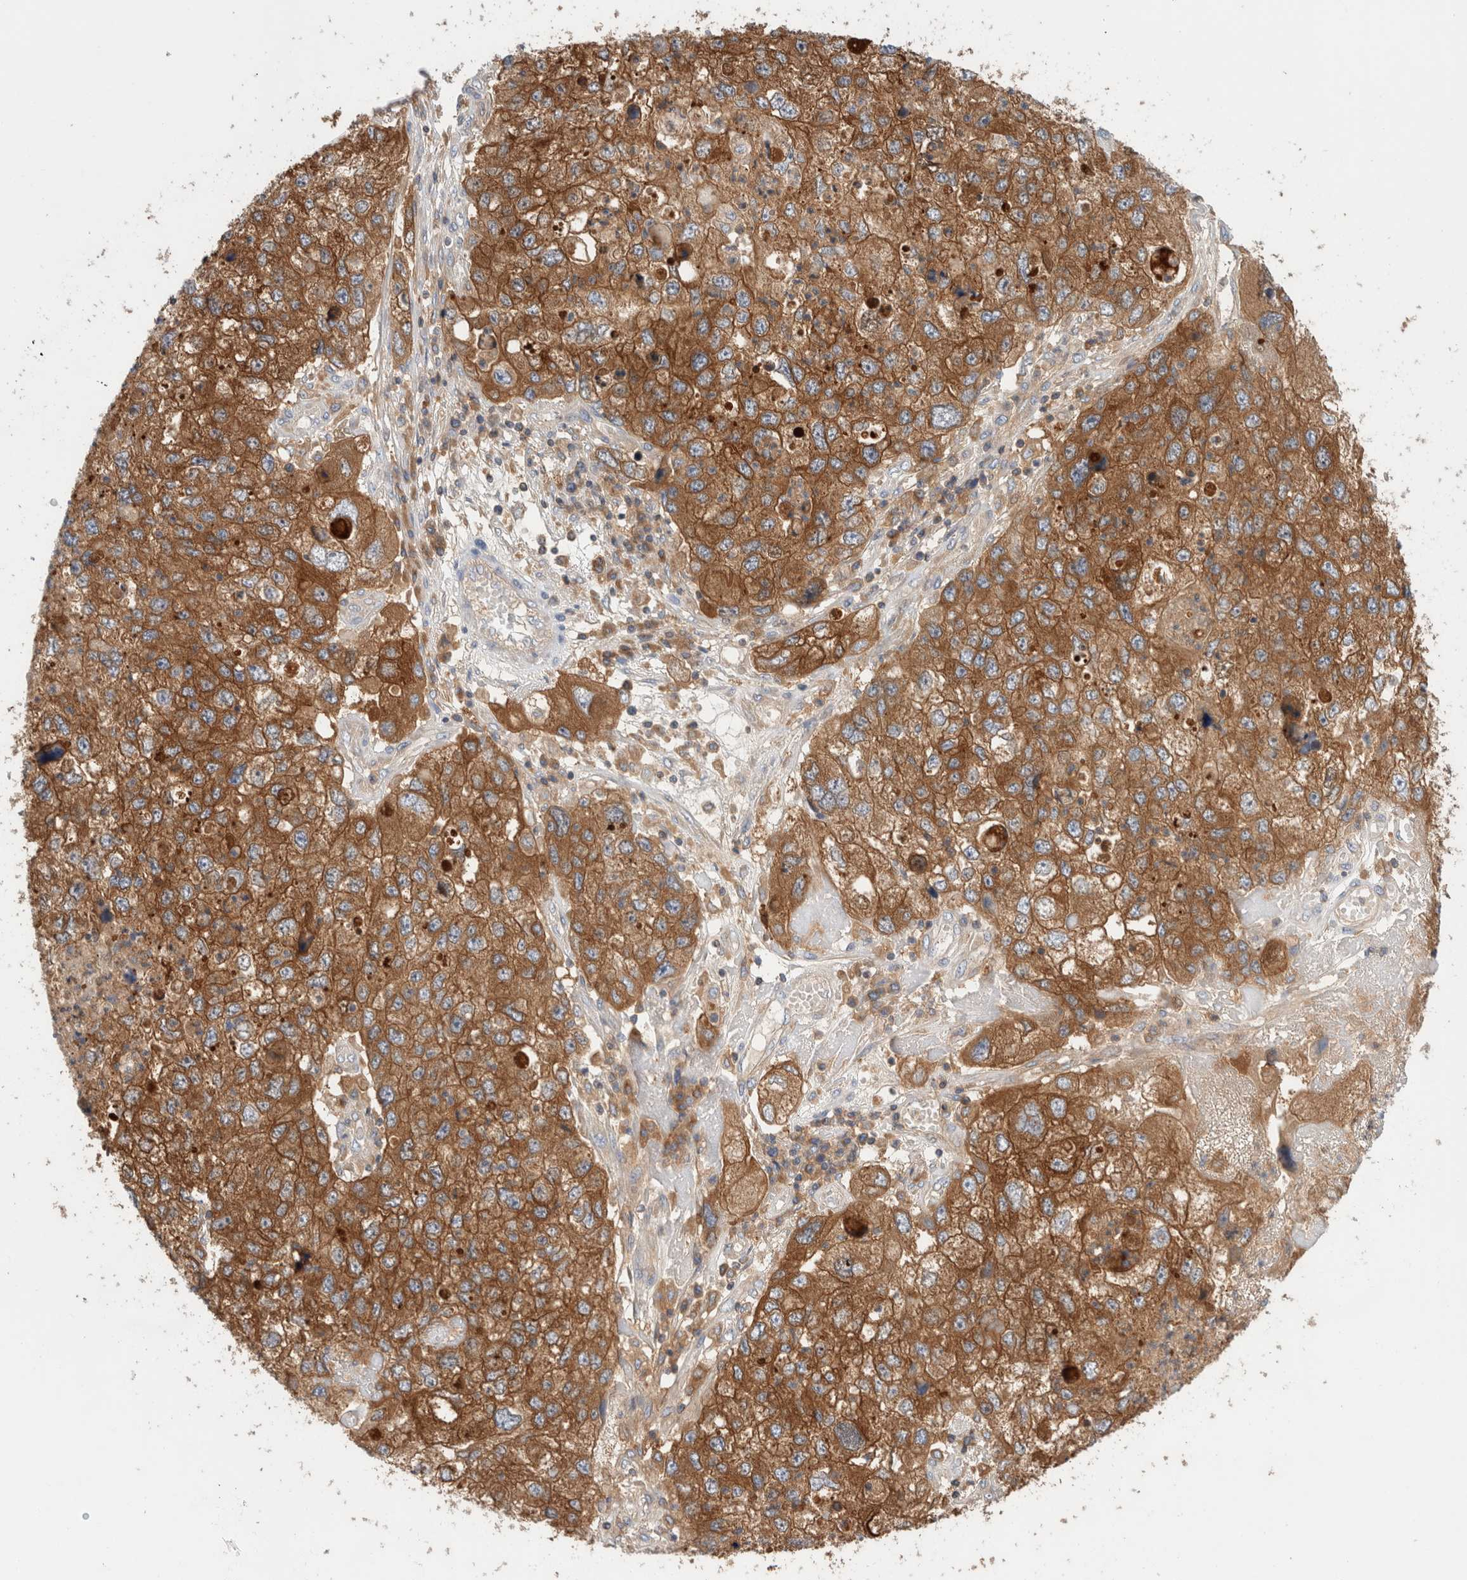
{"staining": {"intensity": "strong", "quantity": ">75%", "location": "cytoplasmic/membranous"}, "tissue": "endometrial cancer", "cell_type": "Tumor cells", "image_type": "cancer", "snomed": [{"axis": "morphology", "description": "Adenocarcinoma, NOS"}, {"axis": "topography", "description": "Endometrium"}], "caption": "This photomicrograph shows endometrial adenocarcinoma stained with IHC to label a protein in brown. The cytoplasmic/membranous of tumor cells show strong positivity for the protein. Nuclei are counter-stained blue.", "gene": "KLHL14", "patient": {"sex": "female", "age": 49}}